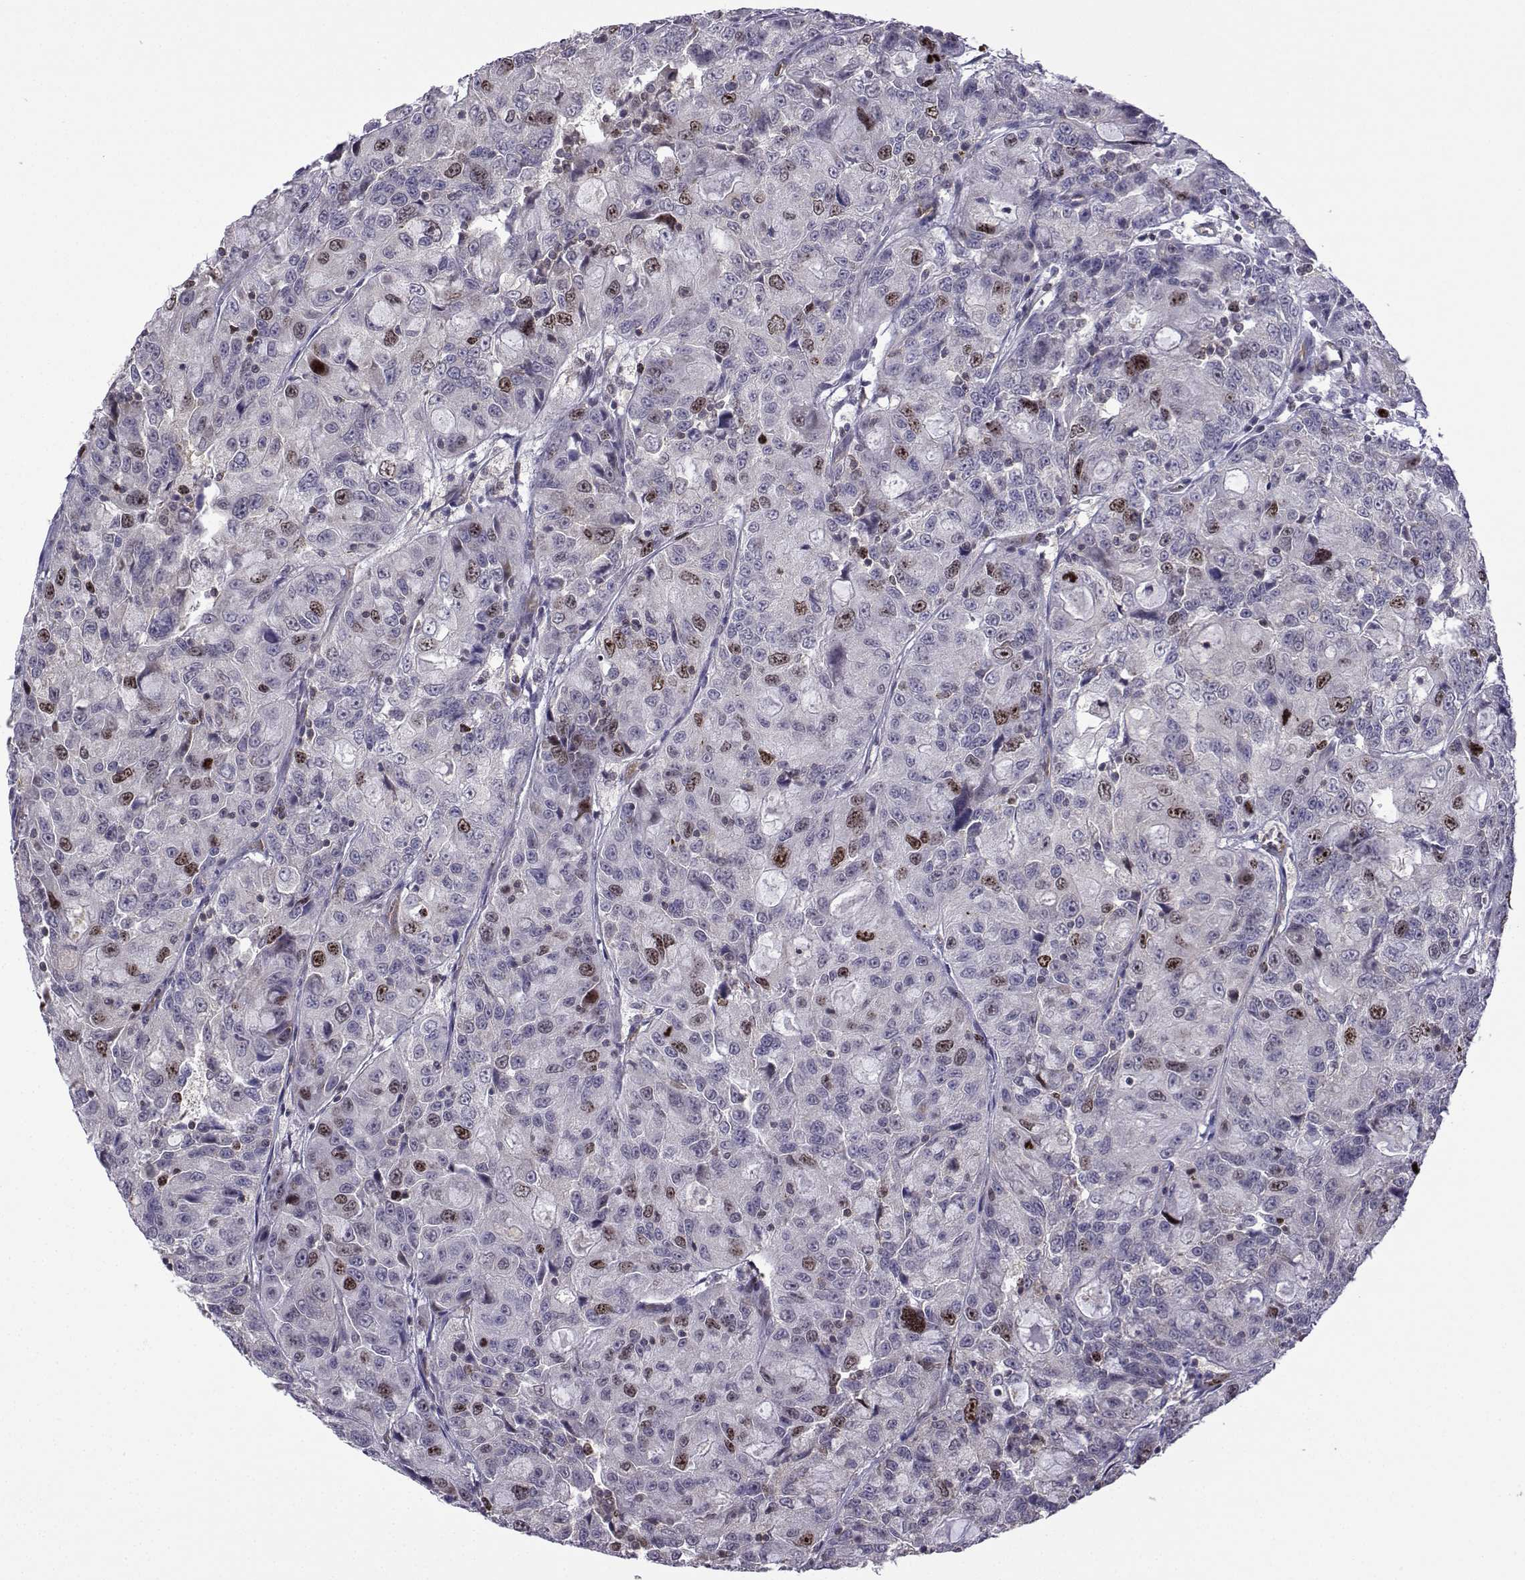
{"staining": {"intensity": "moderate", "quantity": "<25%", "location": "nuclear"}, "tissue": "urothelial cancer", "cell_type": "Tumor cells", "image_type": "cancer", "snomed": [{"axis": "morphology", "description": "Urothelial carcinoma, NOS"}, {"axis": "morphology", "description": "Urothelial carcinoma, High grade"}, {"axis": "topography", "description": "Urinary bladder"}], "caption": "Human high-grade urothelial carcinoma stained for a protein (brown) demonstrates moderate nuclear positive staining in about <25% of tumor cells.", "gene": "INCENP", "patient": {"sex": "female", "age": 73}}